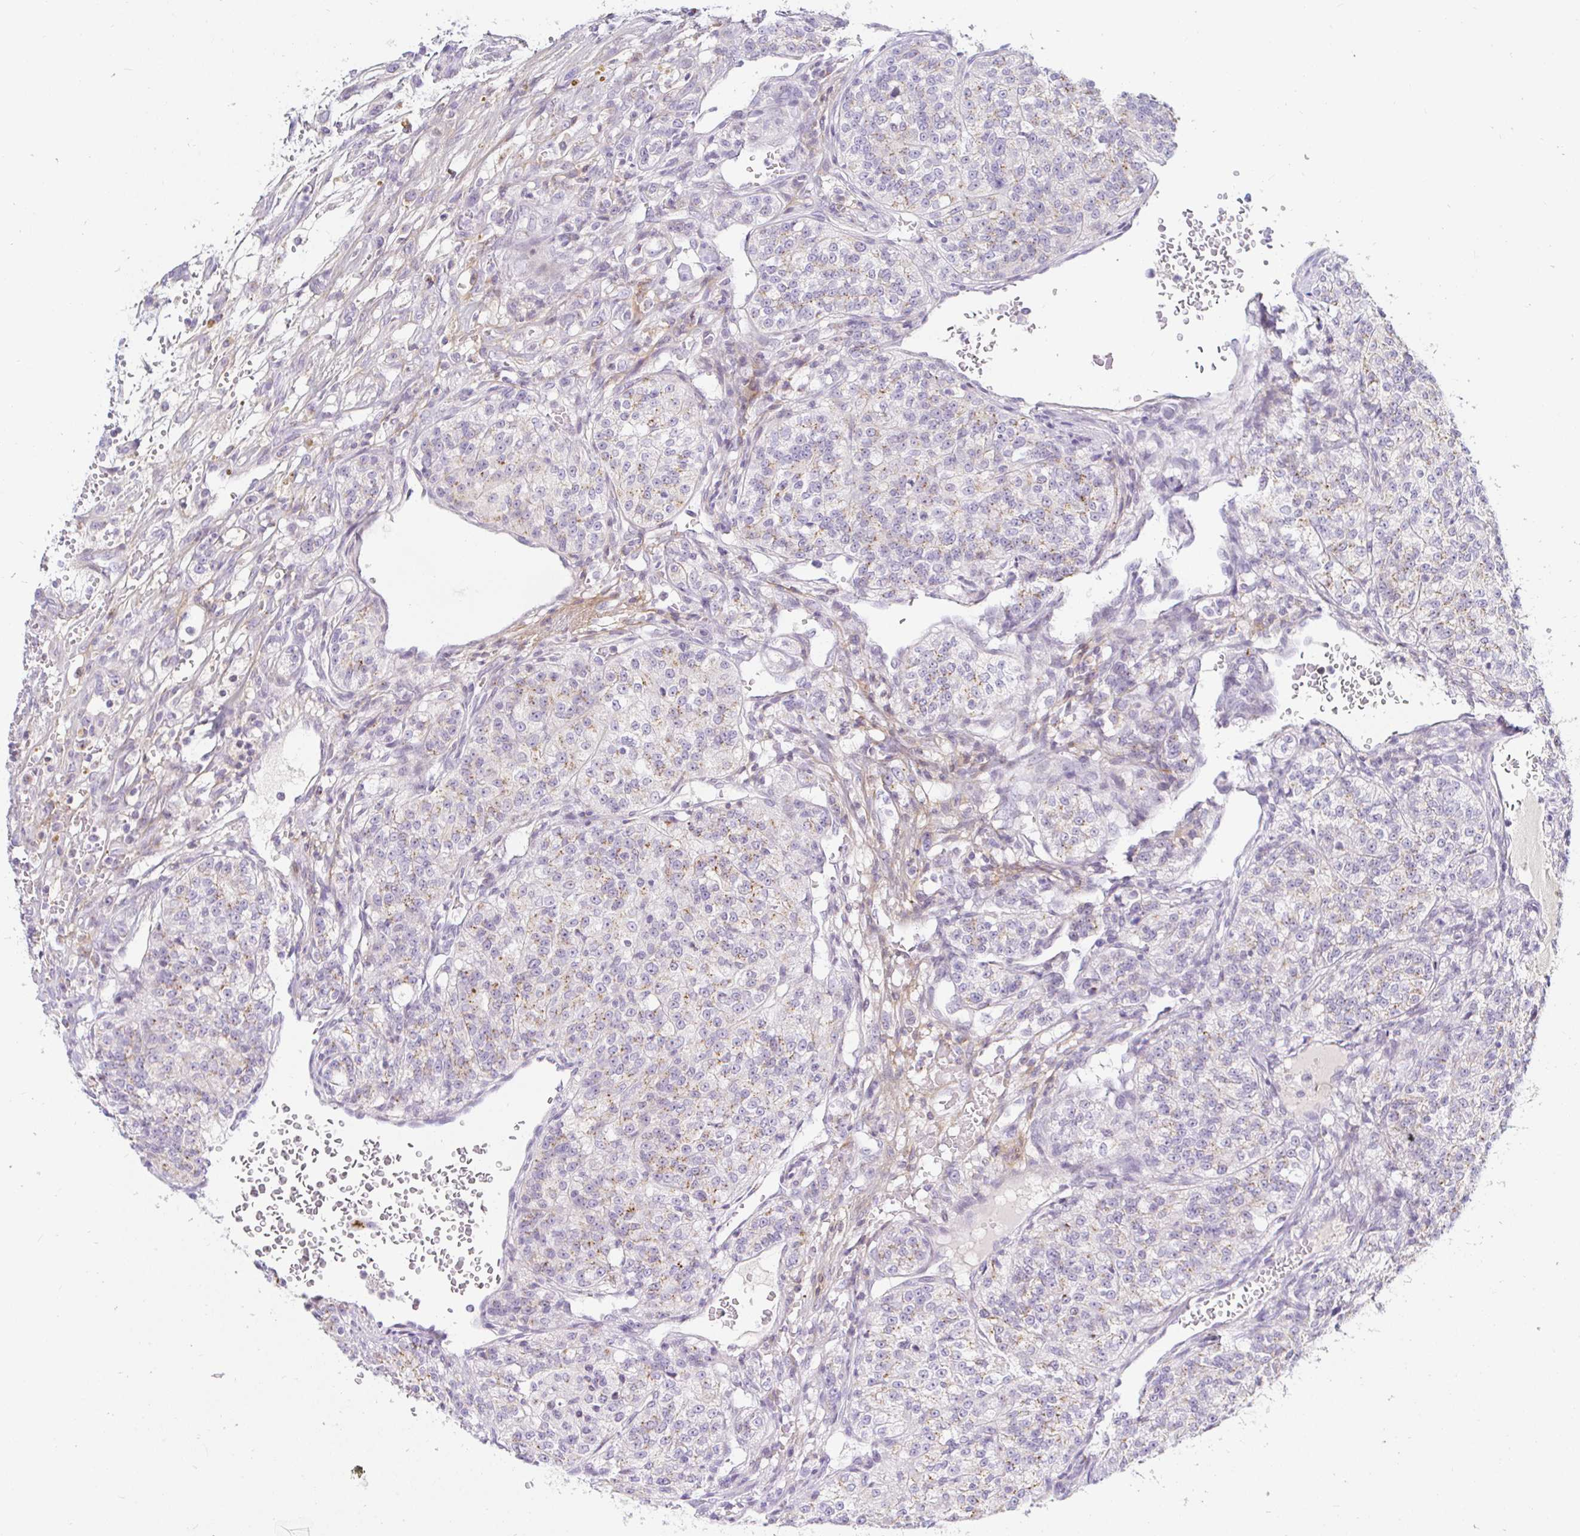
{"staining": {"intensity": "weak", "quantity": "25%-75%", "location": "cytoplasmic/membranous"}, "tissue": "renal cancer", "cell_type": "Tumor cells", "image_type": "cancer", "snomed": [{"axis": "morphology", "description": "Adenocarcinoma, NOS"}, {"axis": "topography", "description": "Kidney"}], "caption": "Protein analysis of renal adenocarcinoma tissue demonstrates weak cytoplasmic/membranous positivity in approximately 25%-75% of tumor cells.", "gene": "OR51D1", "patient": {"sex": "female", "age": 63}}